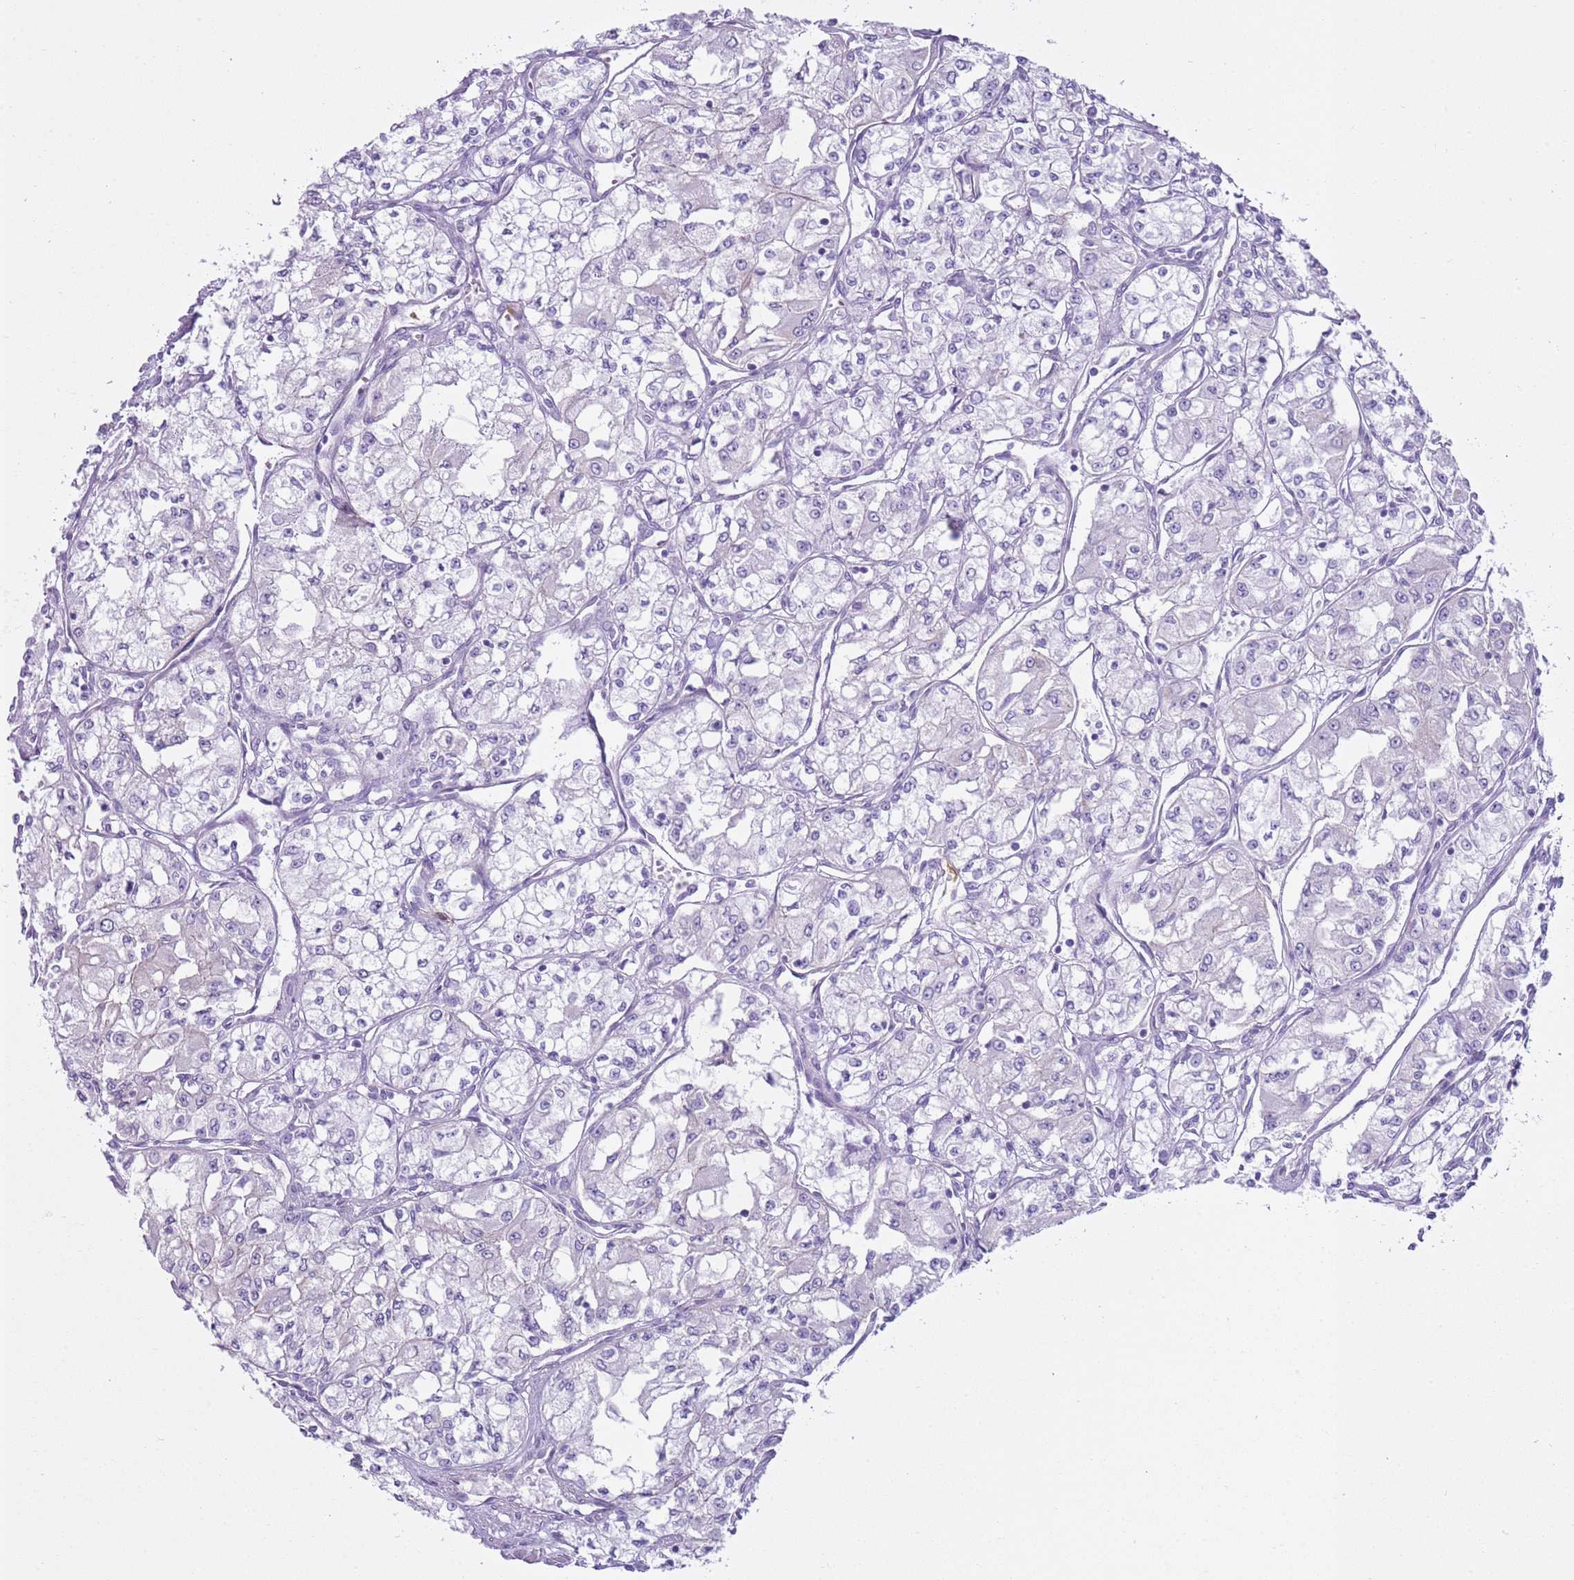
{"staining": {"intensity": "negative", "quantity": "none", "location": "none"}, "tissue": "renal cancer", "cell_type": "Tumor cells", "image_type": "cancer", "snomed": [{"axis": "morphology", "description": "Adenocarcinoma, NOS"}, {"axis": "topography", "description": "Kidney"}], "caption": "Immunohistochemistry (IHC) of renal cancer exhibits no staining in tumor cells.", "gene": "CD177", "patient": {"sex": "male", "age": 59}}